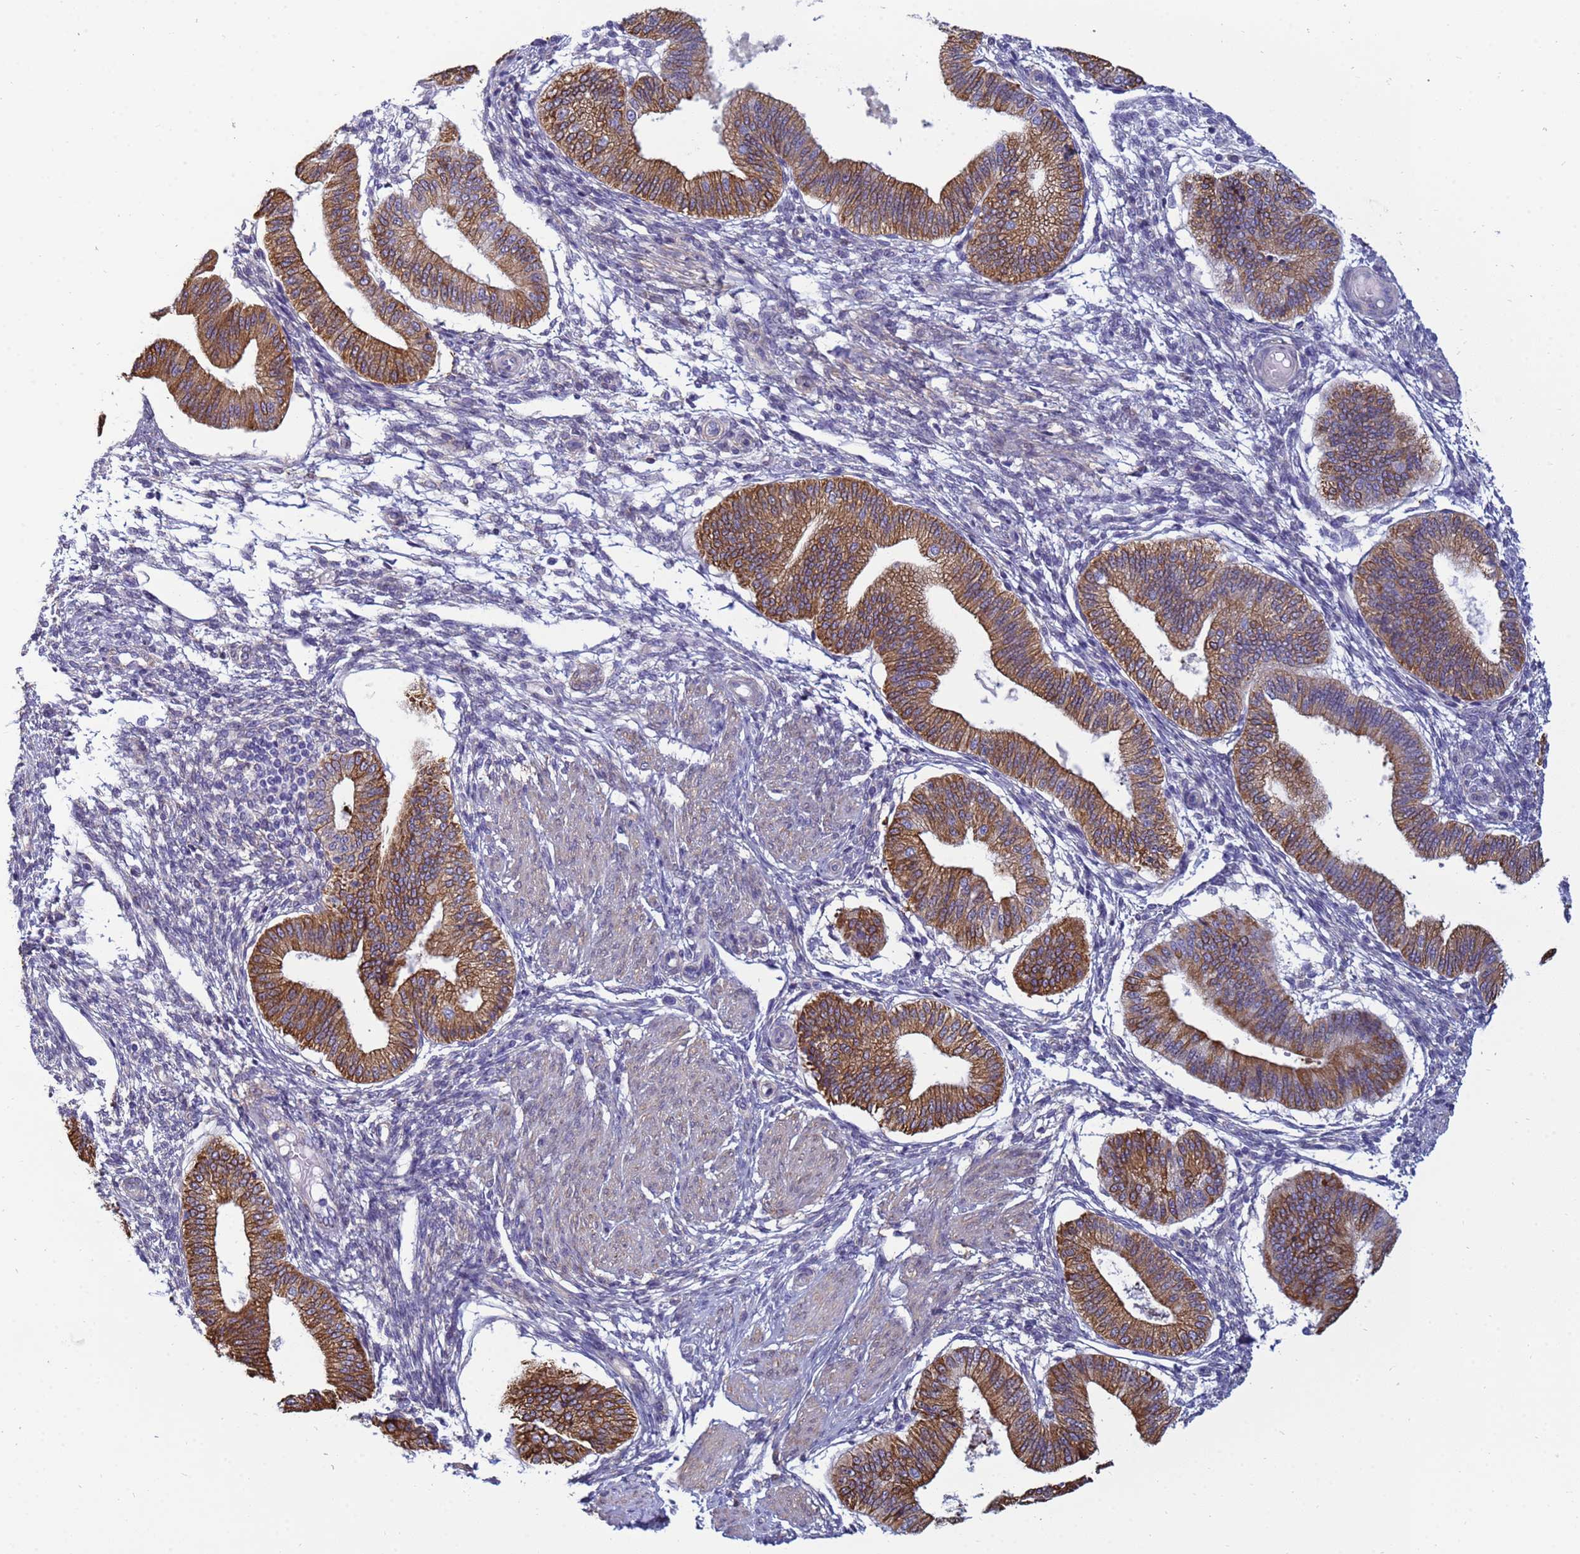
{"staining": {"intensity": "negative", "quantity": "none", "location": "none"}, "tissue": "endometrium", "cell_type": "Cells in endometrial stroma", "image_type": "normal", "snomed": [{"axis": "morphology", "description": "Normal tissue, NOS"}, {"axis": "topography", "description": "Endometrium"}], "caption": "Protein analysis of normal endometrium reveals no significant positivity in cells in endometrial stroma. Brightfield microscopy of immunohistochemistry (IHC) stained with DAB (3,3'-diaminobenzidine) (brown) and hematoxylin (blue), captured at high magnification.", "gene": "TRPC6", "patient": {"sex": "female", "age": 39}}